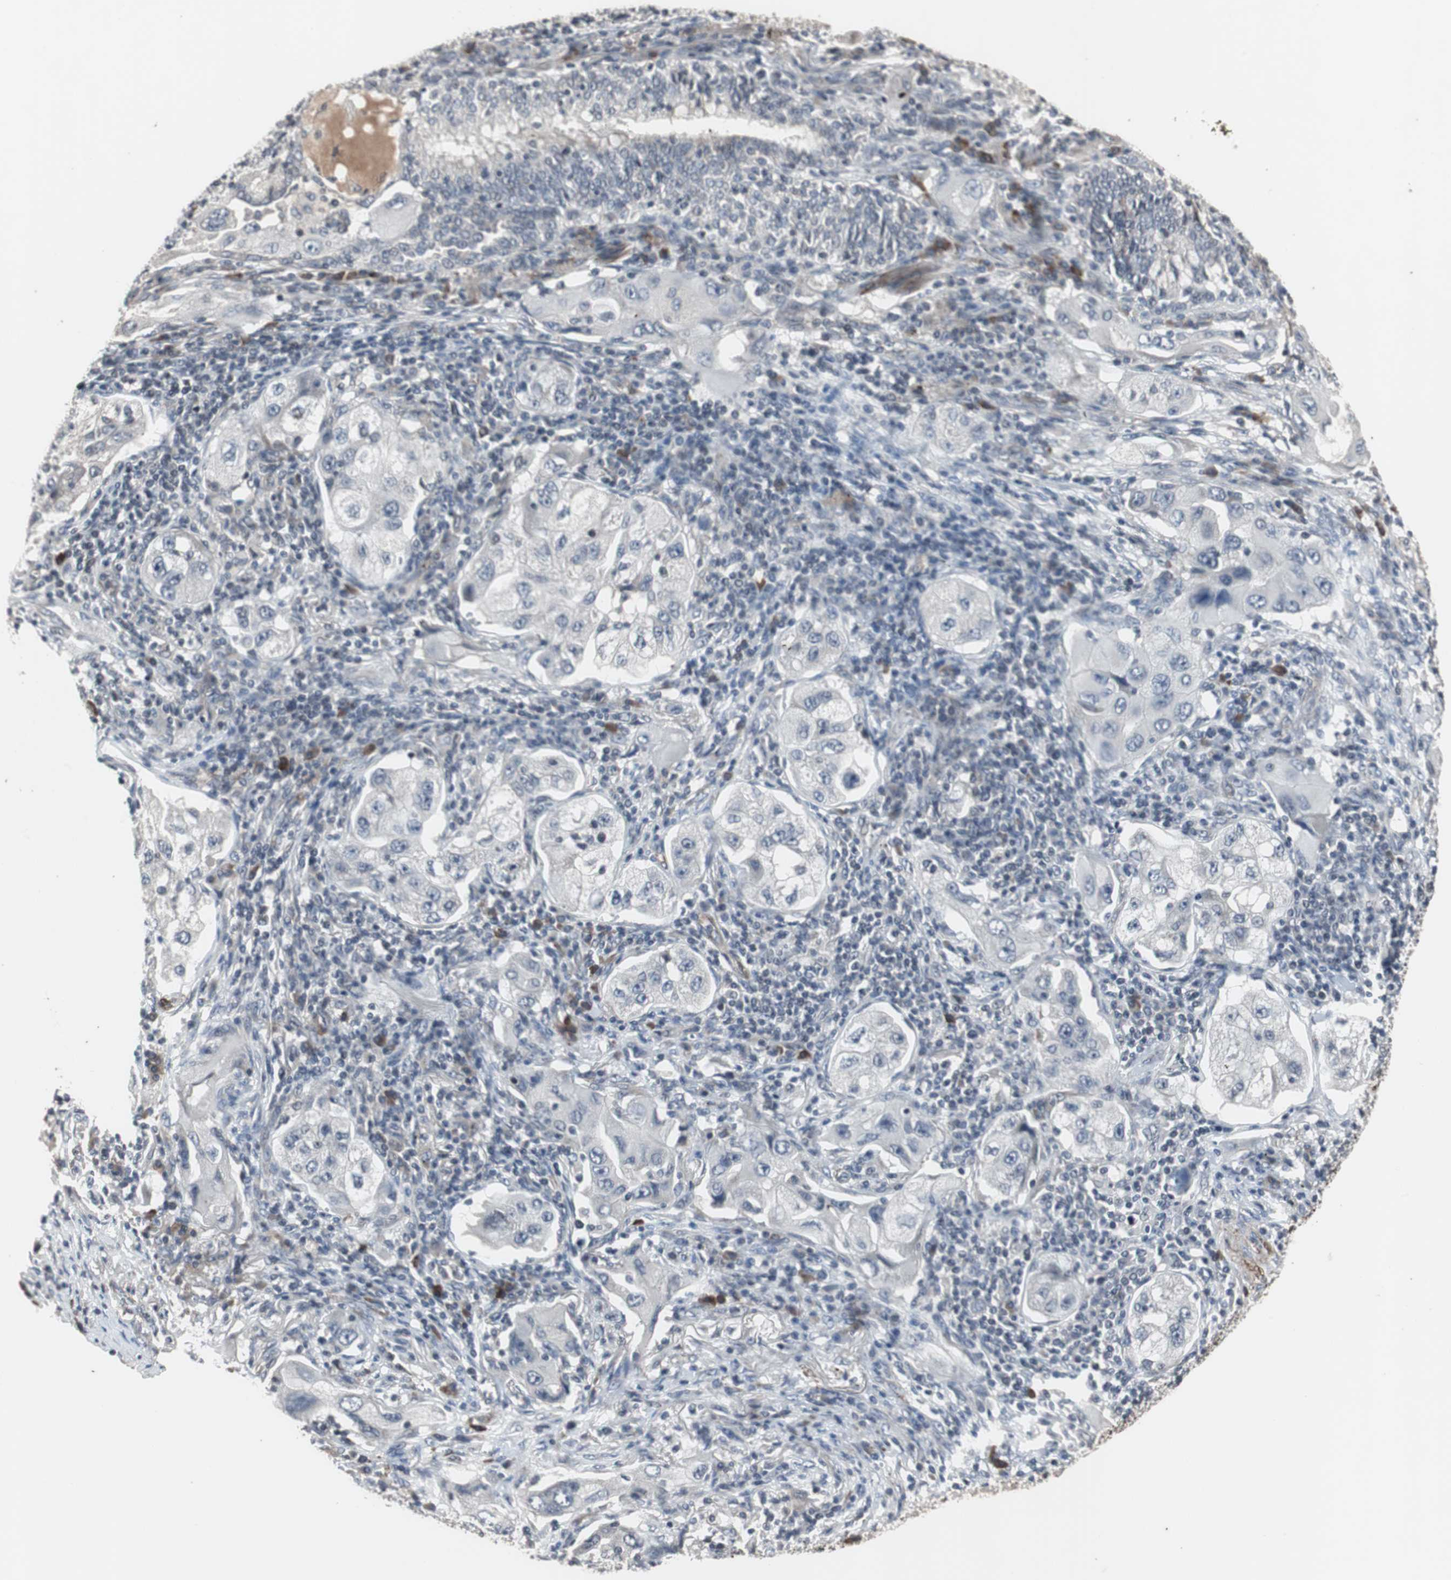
{"staining": {"intensity": "negative", "quantity": "none", "location": "none"}, "tissue": "lung cancer", "cell_type": "Tumor cells", "image_type": "cancer", "snomed": [{"axis": "morphology", "description": "Adenocarcinoma, NOS"}, {"axis": "topography", "description": "Lung"}], "caption": "Adenocarcinoma (lung) was stained to show a protein in brown. There is no significant staining in tumor cells. (Stains: DAB immunohistochemistry (IHC) with hematoxylin counter stain, Microscopy: brightfield microscopy at high magnification).", "gene": "CRADD", "patient": {"sex": "female", "age": 65}}